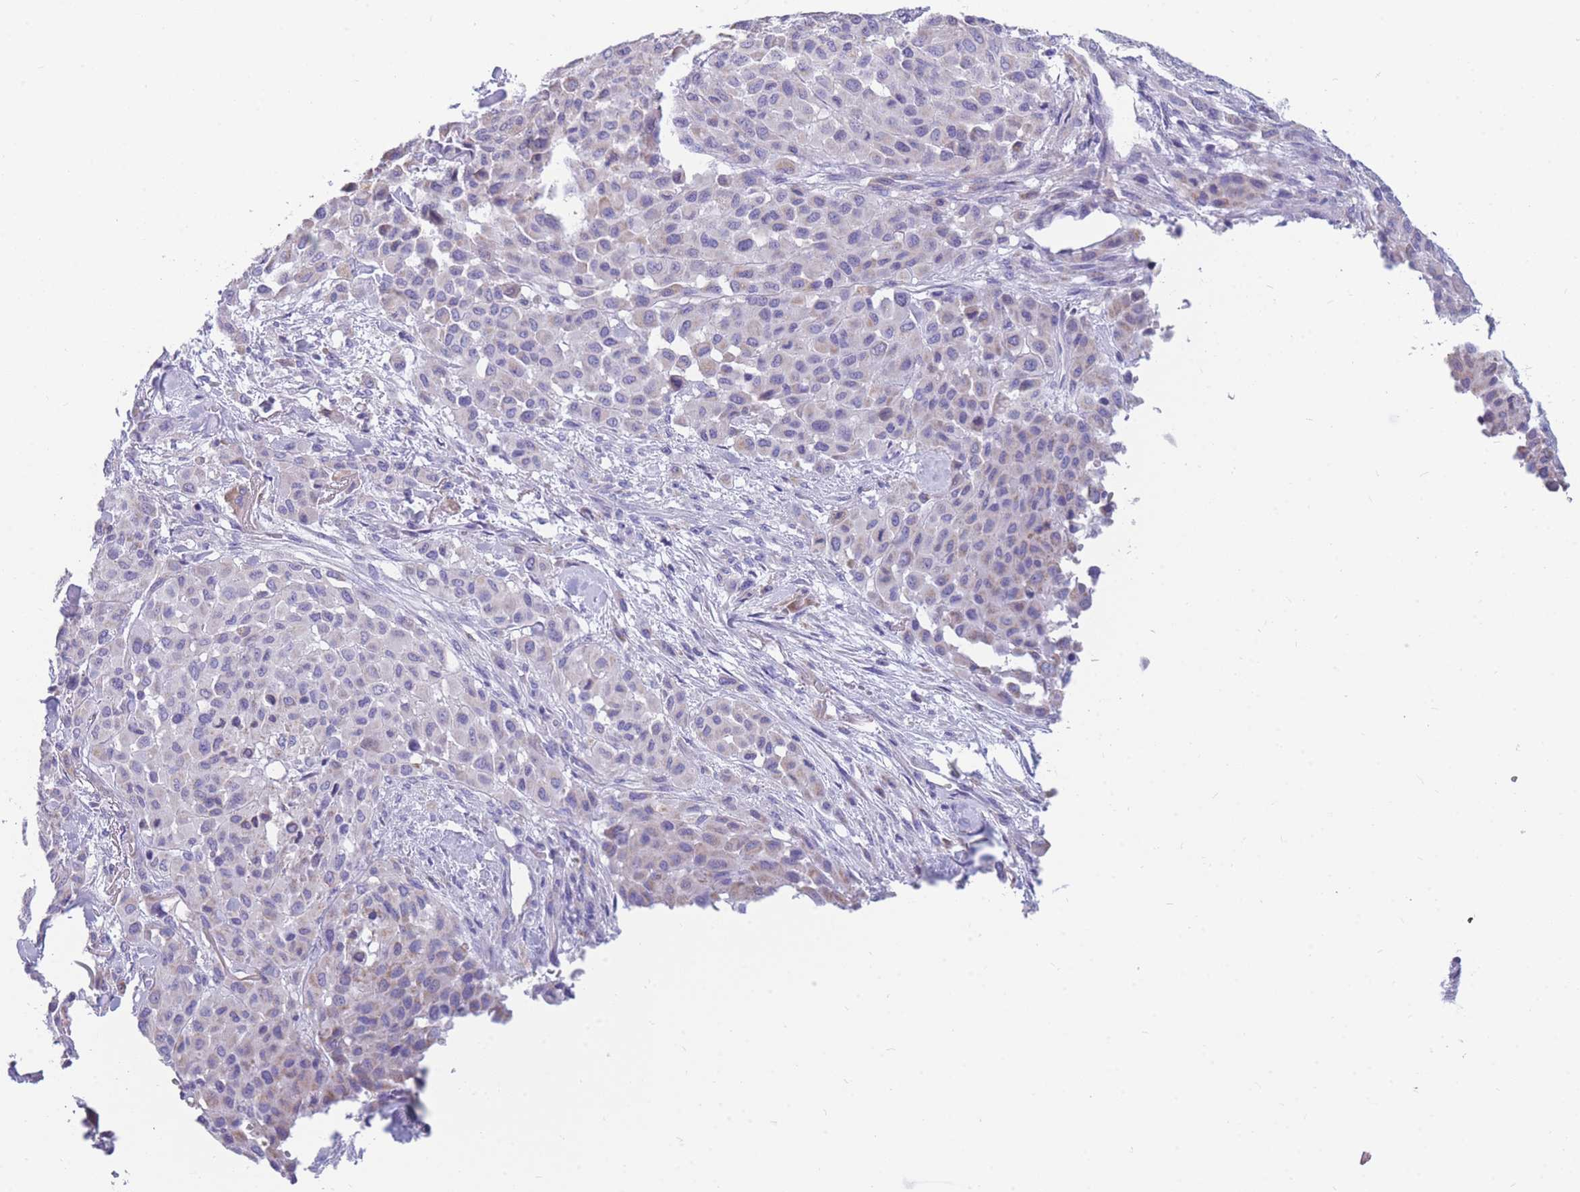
{"staining": {"intensity": "weak", "quantity": "<25%", "location": "cytoplasmic/membranous"}, "tissue": "melanoma", "cell_type": "Tumor cells", "image_type": "cancer", "snomed": [{"axis": "morphology", "description": "Malignant melanoma, Metastatic site"}, {"axis": "topography", "description": "Skin"}], "caption": "IHC photomicrograph of neoplastic tissue: melanoma stained with DAB (3,3'-diaminobenzidine) exhibits no significant protein staining in tumor cells.", "gene": "DHRS11", "patient": {"sex": "female", "age": 81}}